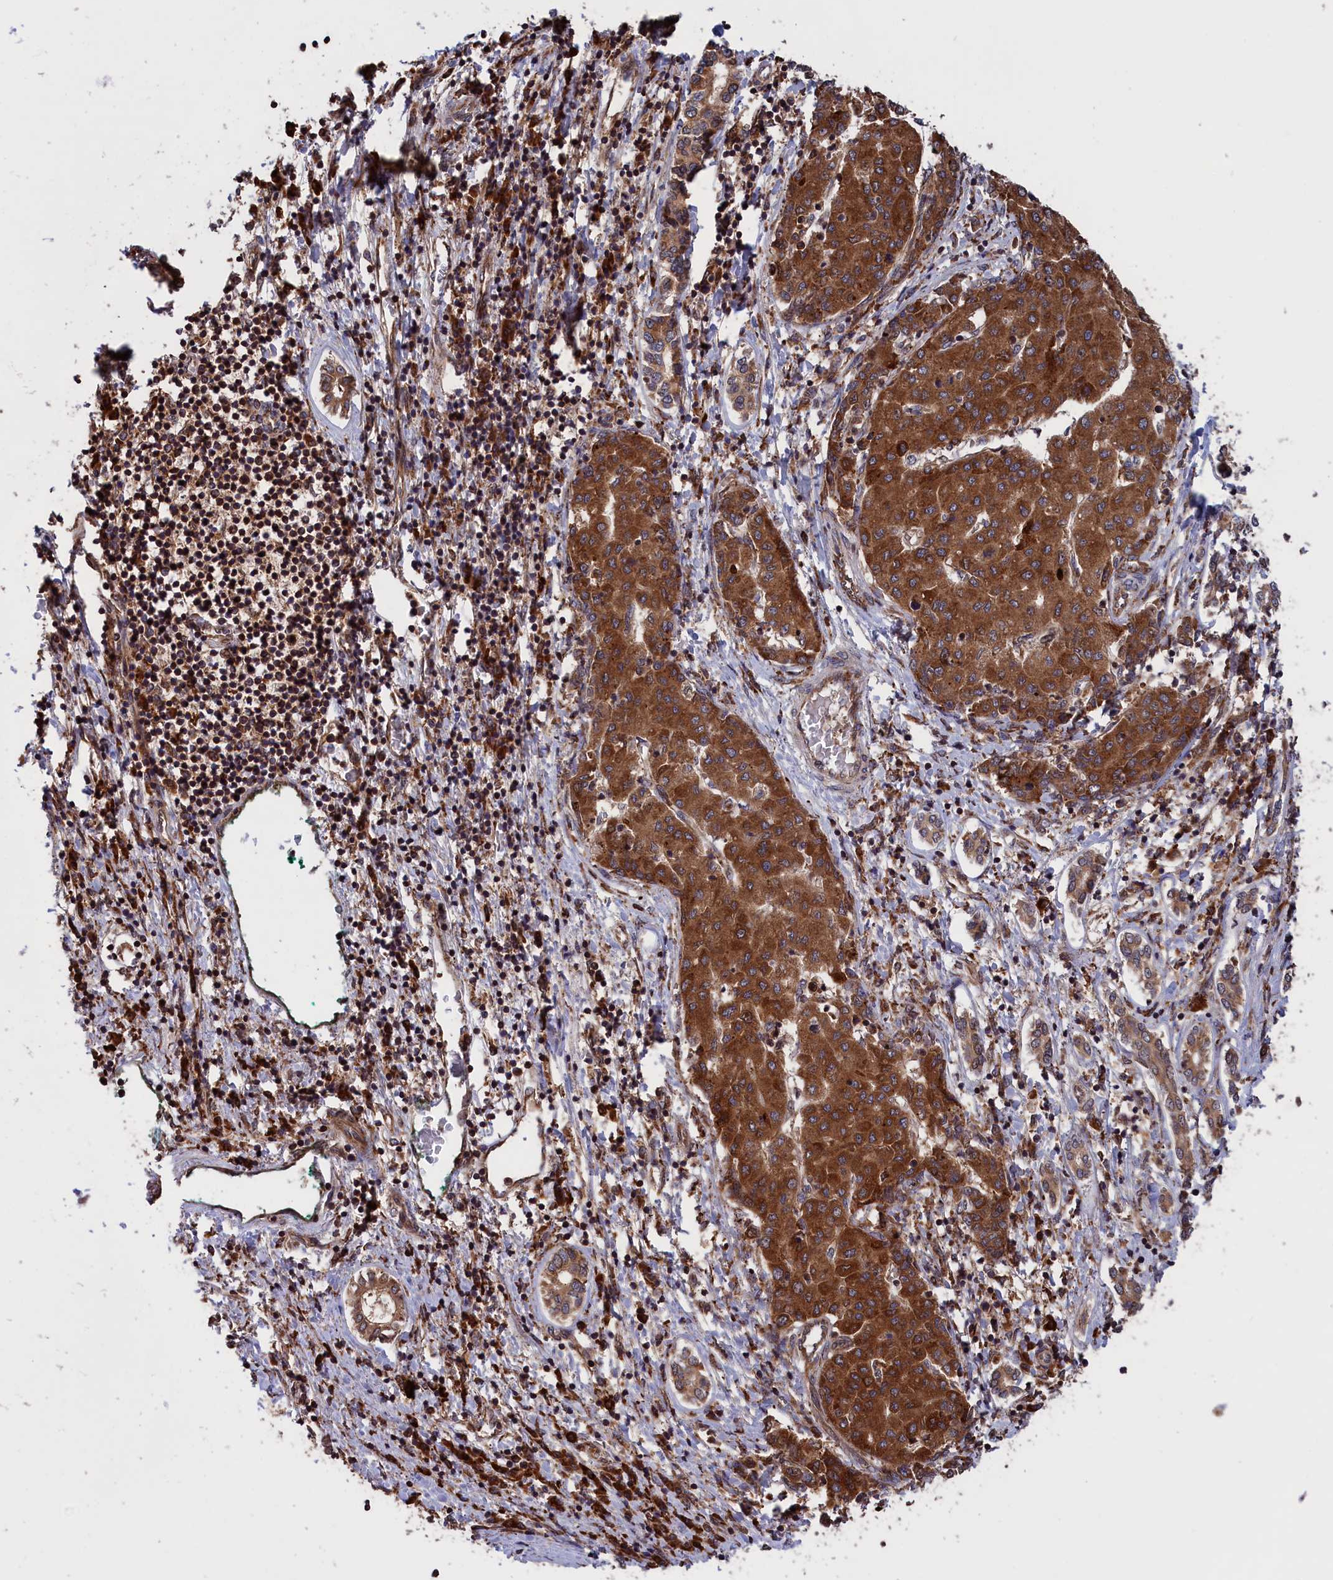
{"staining": {"intensity": "strong", "quantity": ">75%", "location": "cytoplasmic/membranous"}, "tissue": "liver cancer", "cell_type": "Tumor cells", "image_type": "cancer", "snomed": [{"axis": "morphology", "description": "Carcinoma, Hepatocellular, NOS"}, {"axis": "topography", "description": "Liver"}], "caption": "Liver hepatocellular carcinoma was stained to show a protein in brown. There is high levels of strong cytoplasmic/membranous expression in approximately >75% of tumor cells.", "gene": "PLA2G4C", "patient": {"sex": "male", "age": 65}}